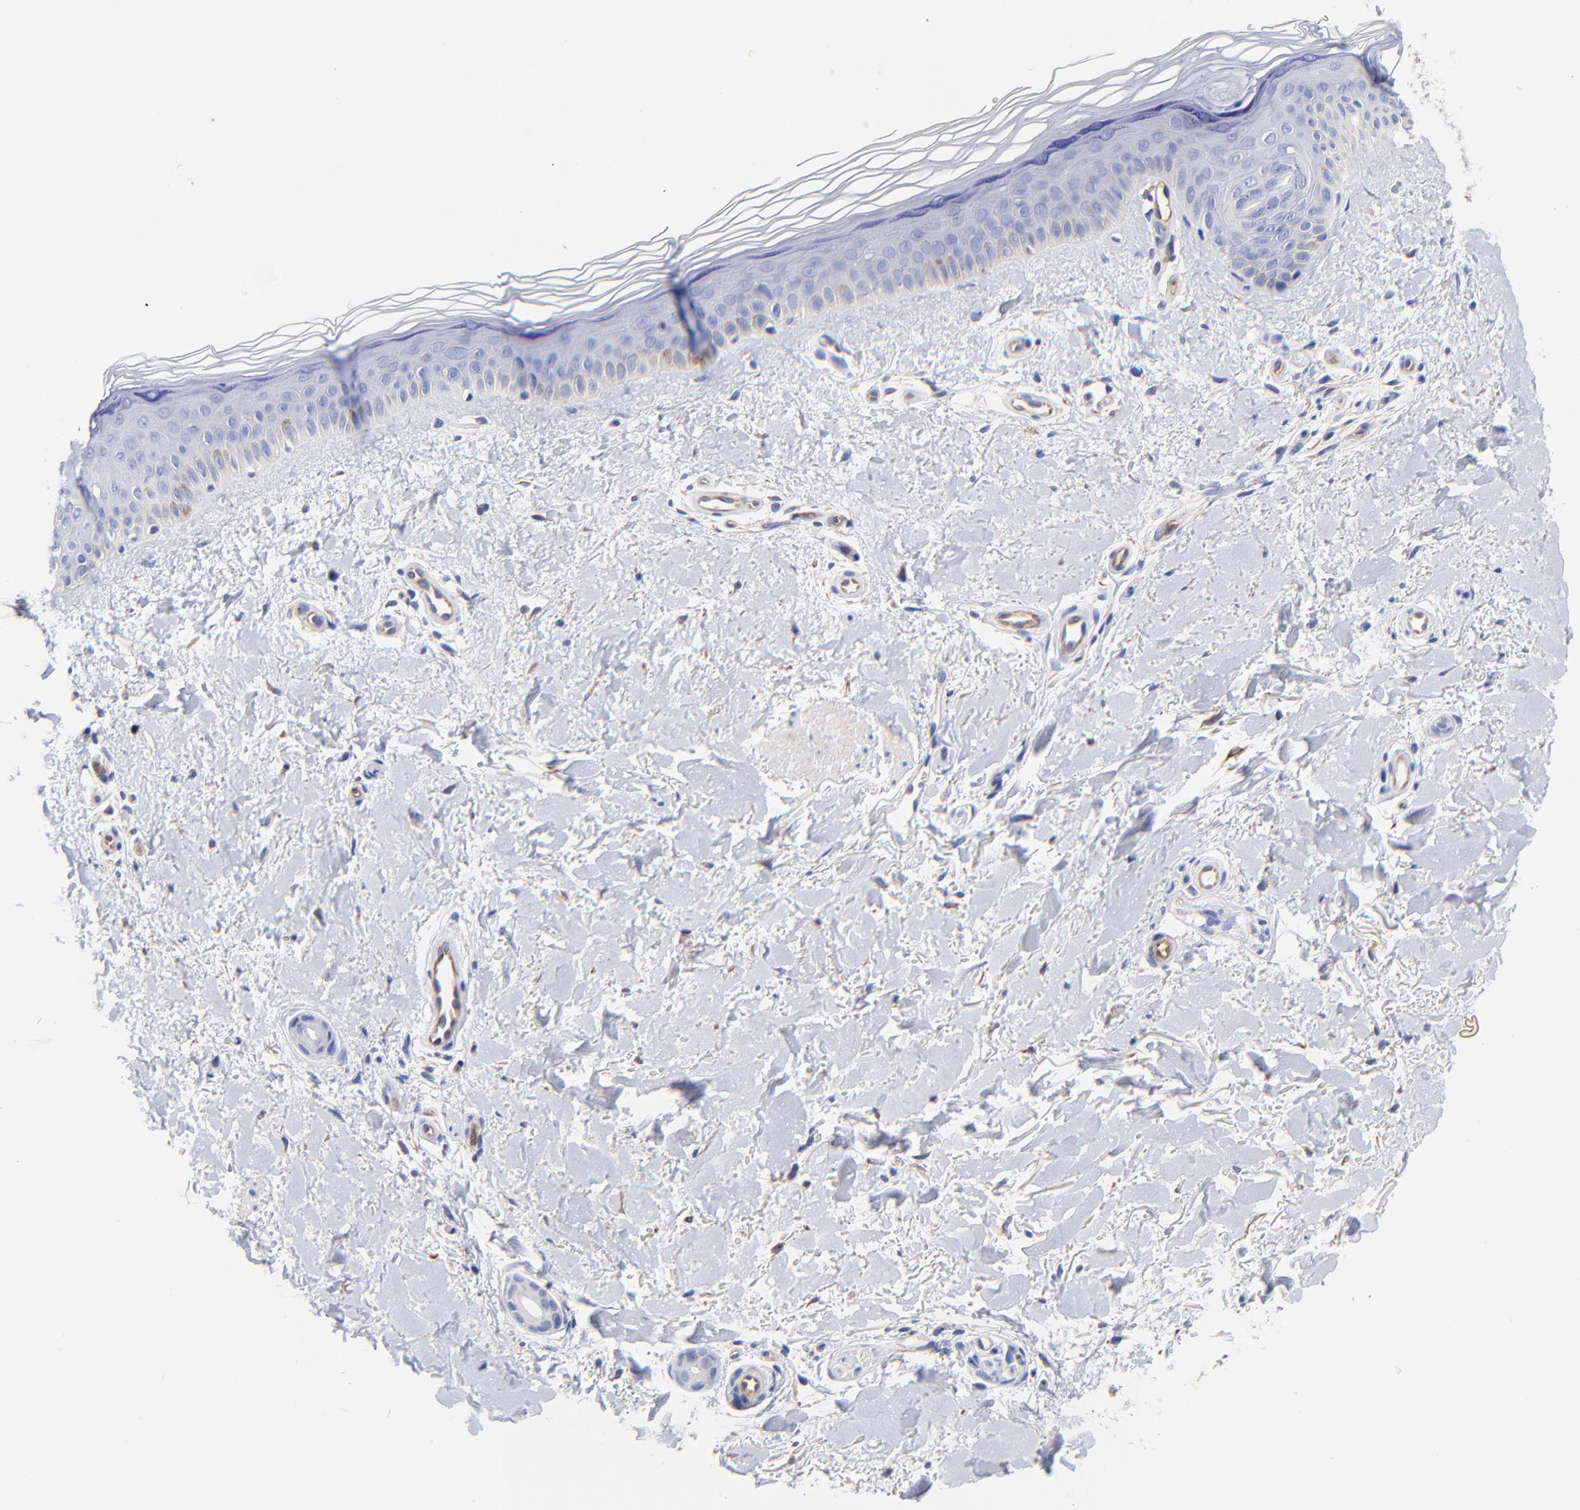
{"staining": {"intensity": "negative", "quantity": "none", "location": "none"}, "tissue": "skin", "cell_type": "Fibroblasts", "image_type": "normal", "snomed": [{"axis": "morphology", "description": "Normal tissue, NOS"}, {"axis": "topography", "description": "Skin"}], "caption": "This micrograph is of benign skin stained with immunohistochemistry (IHC) to label a protein in brown with the nuclei are counter-stained blue. There is no staining in fibroblasts. Brightfield microscopy of immunohistochemistry stained with DAB (3,3'-diaminobenzidine) (brown) and hematoxylin (blue), captured at high magnification.", "gene": "SLC44A2", "patient": {"sex": "female", "age": 19}}